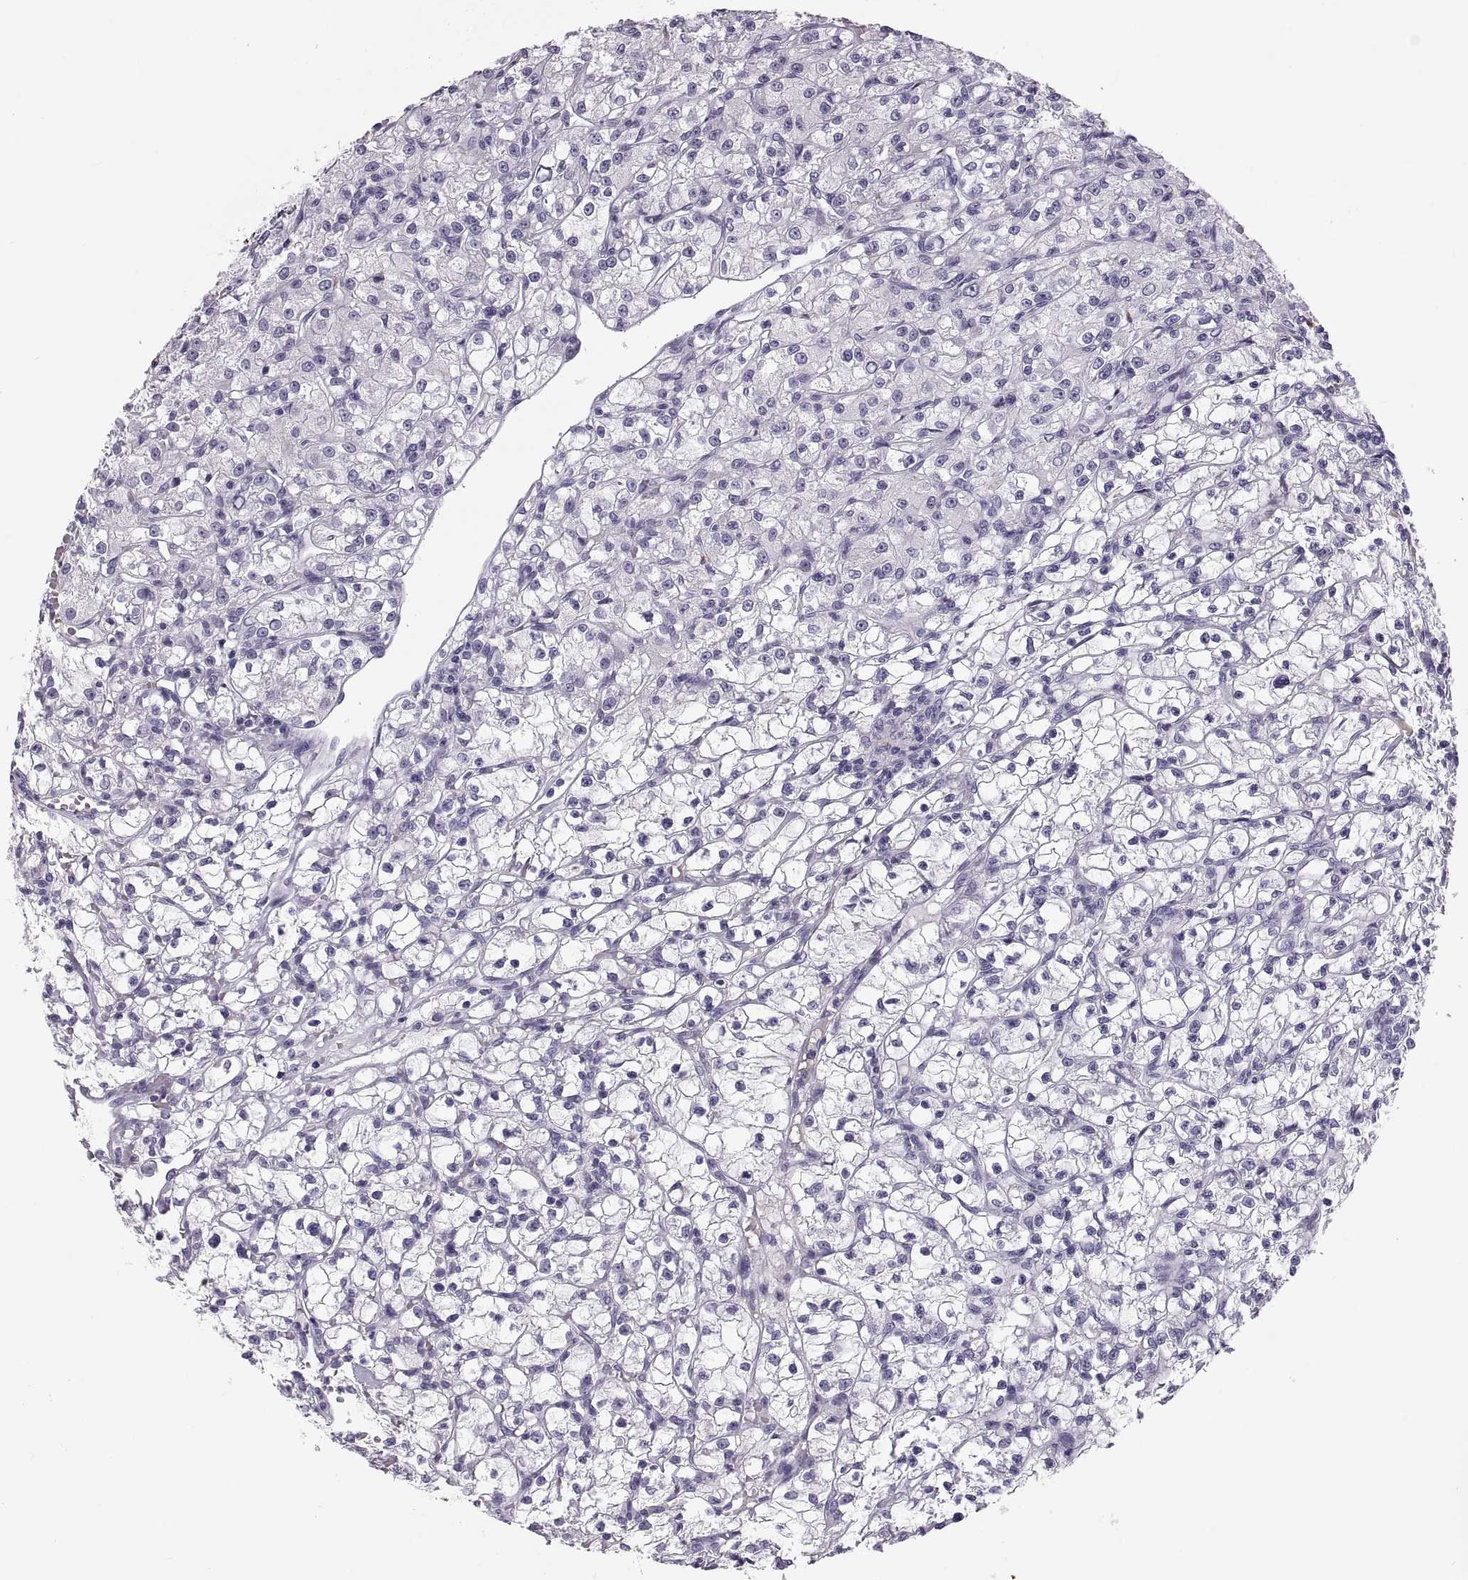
{"staining": {"intensity": "negative", "quantity": "none", "location": "none"}, "tissue": "renal cancer", "cell_type": "Tumor cells", "image_type": "cancer", "snomed": [{"axis": "morphology", "description": "Adenocarcinoma, NOS"}, {"axis": "topography", "description": "Kidney"}], "caption": "Protein analysis of renal cancer (adenocarcinoma) reveals no significant expression in tumor cells.", "gene": "QRICH2", "patient": {"sex": "female", "age": 59}}